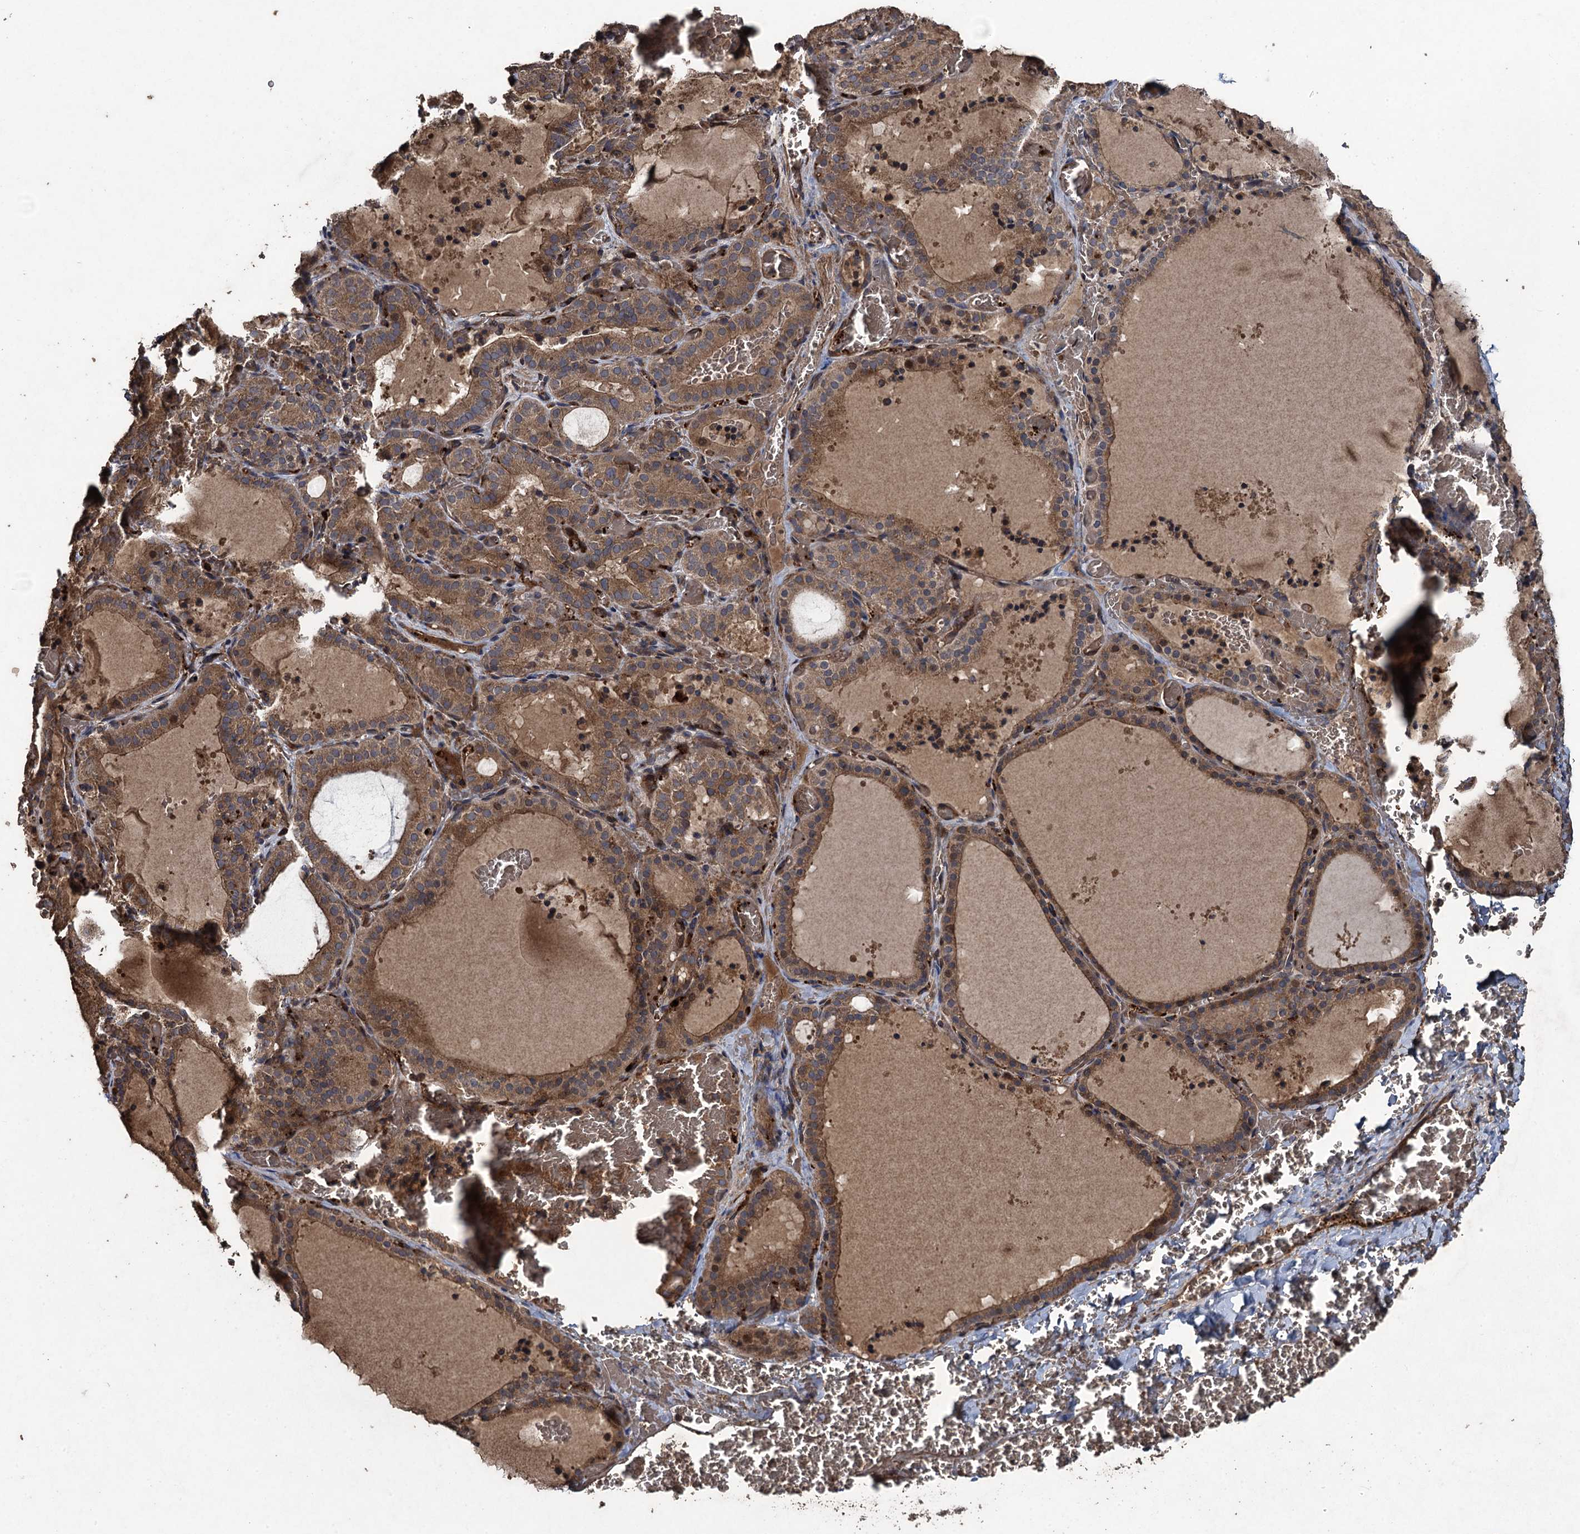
{"staining": {"intensity": "moderate", "quantity": ">75%", "location": "cytoplasmic/membranous"}, "tissue": "thyroid gland", "cell_type": "Glandular cells", "image_type": "normal", "snomed": [{"axis": "morphology", "description": "Normal tissue, NOS"}, {"axis": "topography", "description": "Thyroid gland"}], "caption": "The photomicrograph demonstrates staining of benign thyroid gland, revealing moderate cytoplasmic/membranous protein staining (brown color) within glandular cells.", "gene": "TXNDC11", "patient": {"sex": "female", "age": 39}}